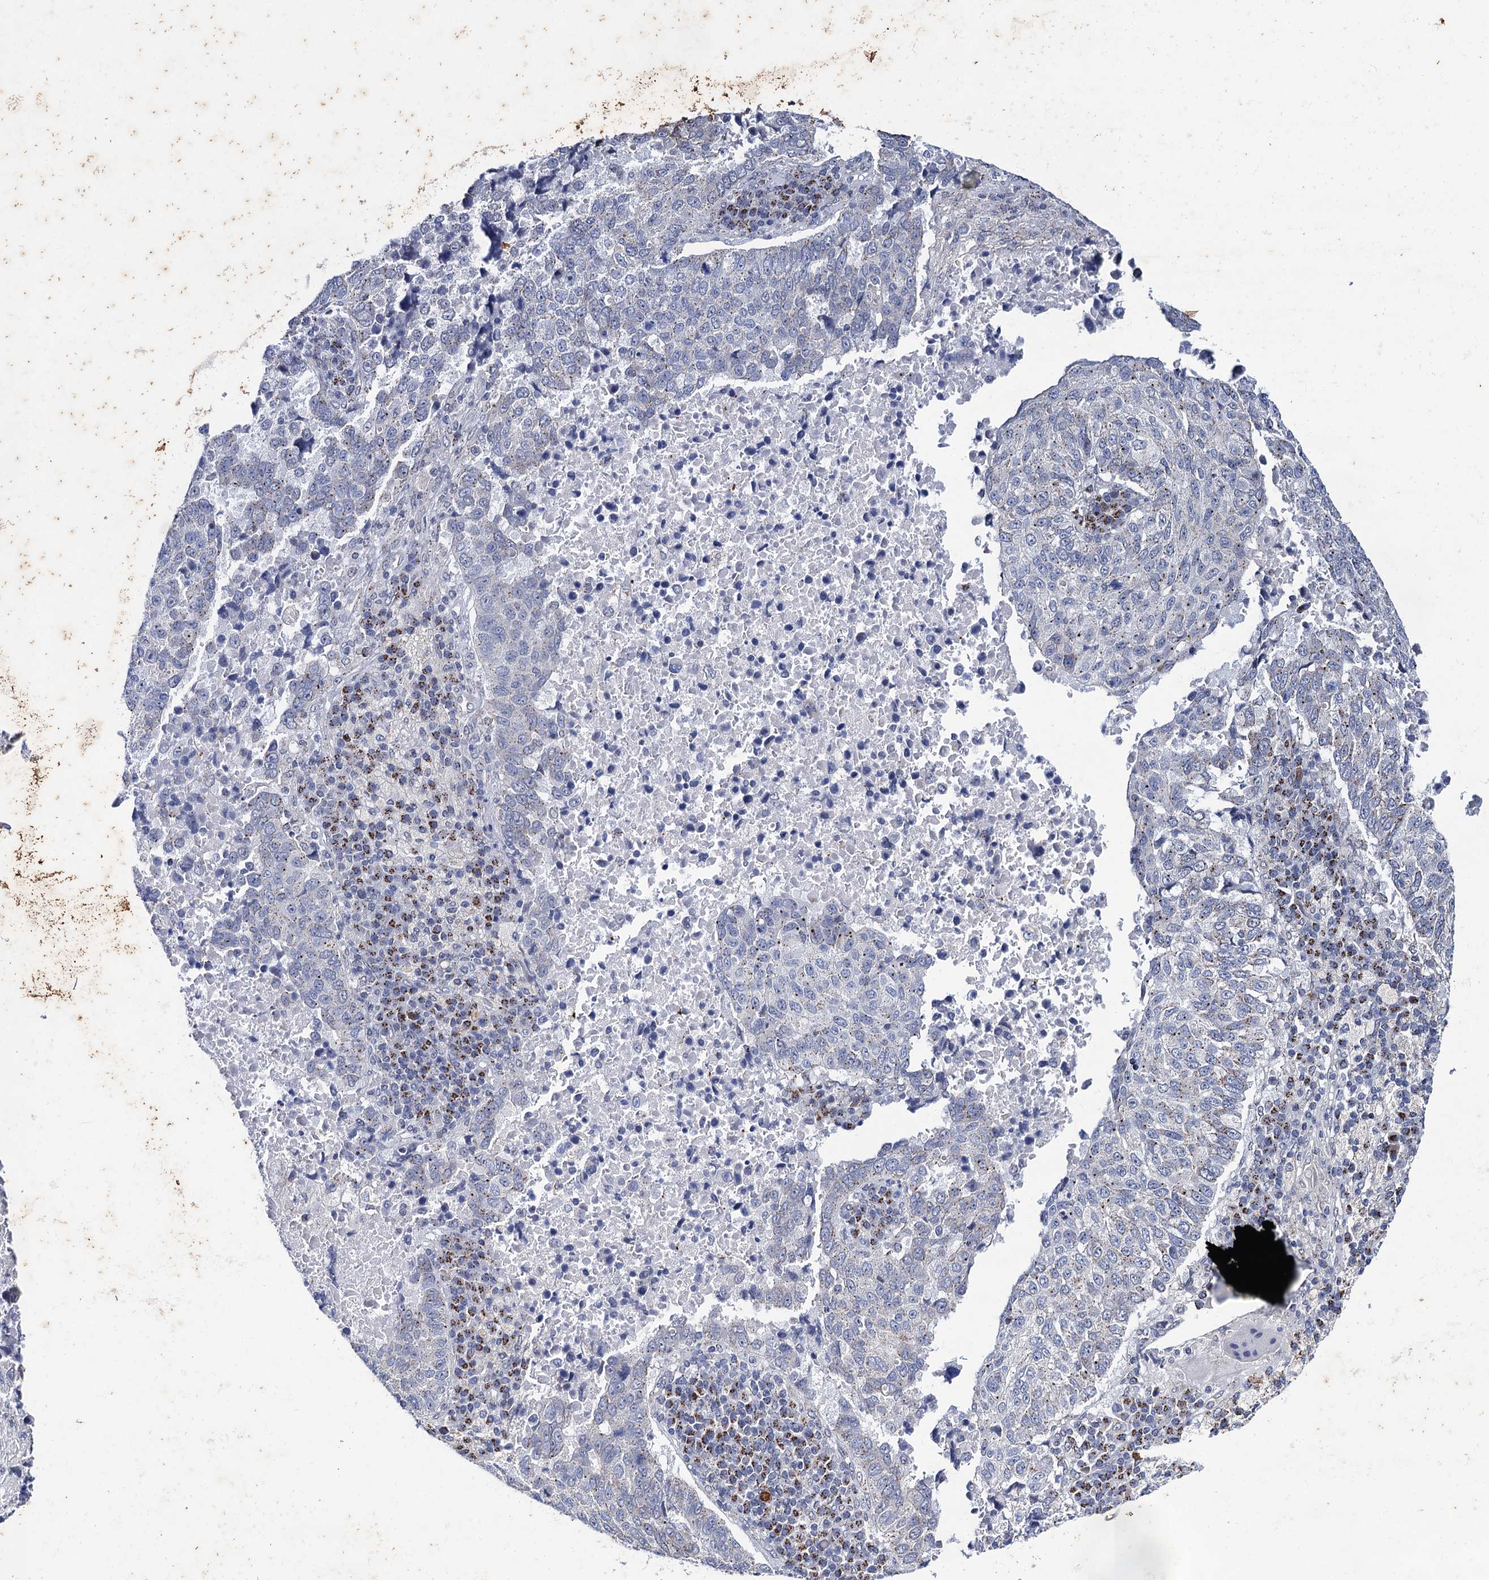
{"staining": {"intensity": "negative", "quantity": "none", "location": "none"}, "tissue": "lung cancer", "cell_type": "Tumor cells", "image_type": "cancer", "snomed": [{"axis": "morphology", "description": "Squamous cell carcinoma, NOS"}, {"axis": "topography", "description": "Lung"}], "caption": "A micrograph of lung cancer stained for a protein exhibits no brown staining in tumor cells.", "gene": "THAP2", "patient": {"sex": "male", "age": 73}}